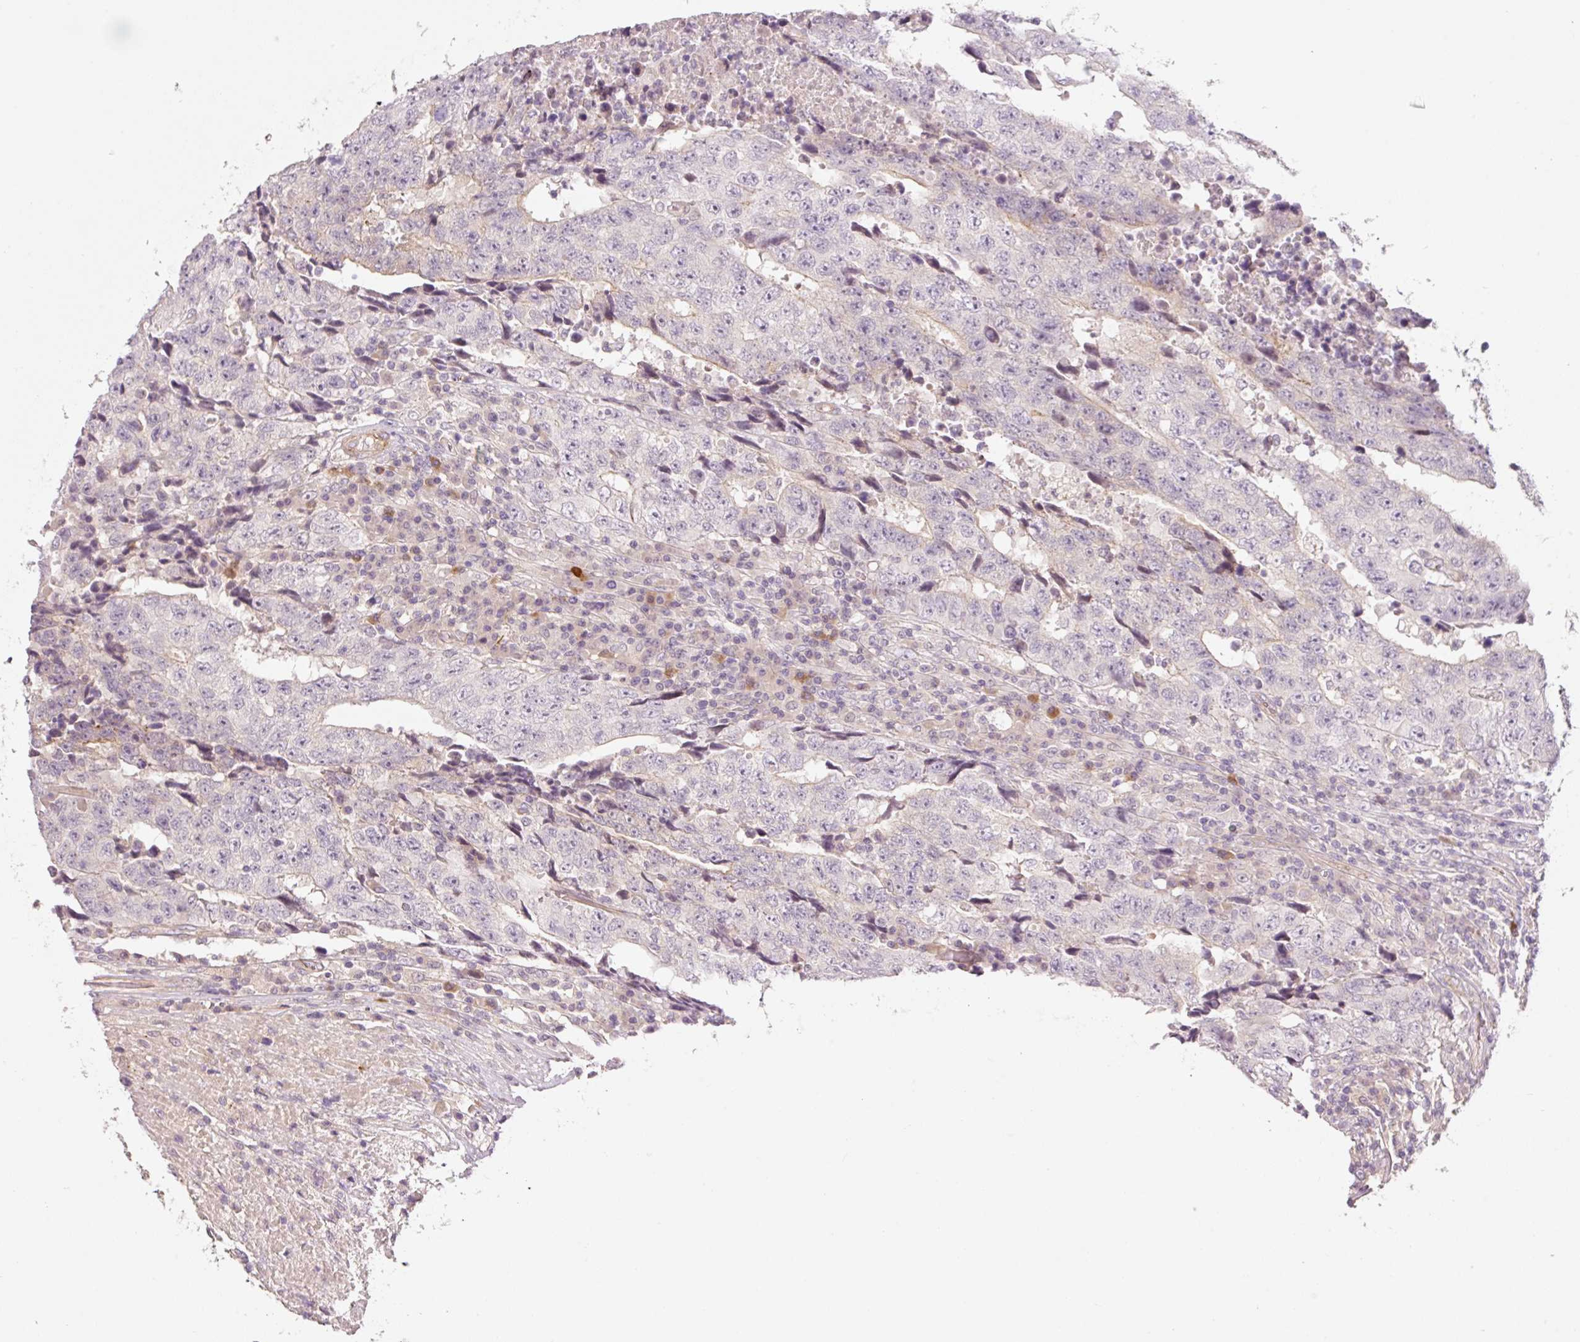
{"staining": {"intensity": "weak", "quantity": "<25%", "location": "cytoplasmic/membranous"}, "tissue": "testis cancer", "cell_type": "Tumor cells", "image_type": "cancer", "snomed": [{"axis": "morphology", "description": "Necrosis, NOS"}, {"axis": "morphology", "description": "Carcinoma, Embryonal, NOS"}, {"axis": "topography", "description": "Testis"}], "caption": "DAB immunohistochemical staining of human testis cancer (embryonal carcinoma) shows no significant positivity in tumor cells.", "gene": "TIRAP", "patient": {"sex": "male", "age": 19}}